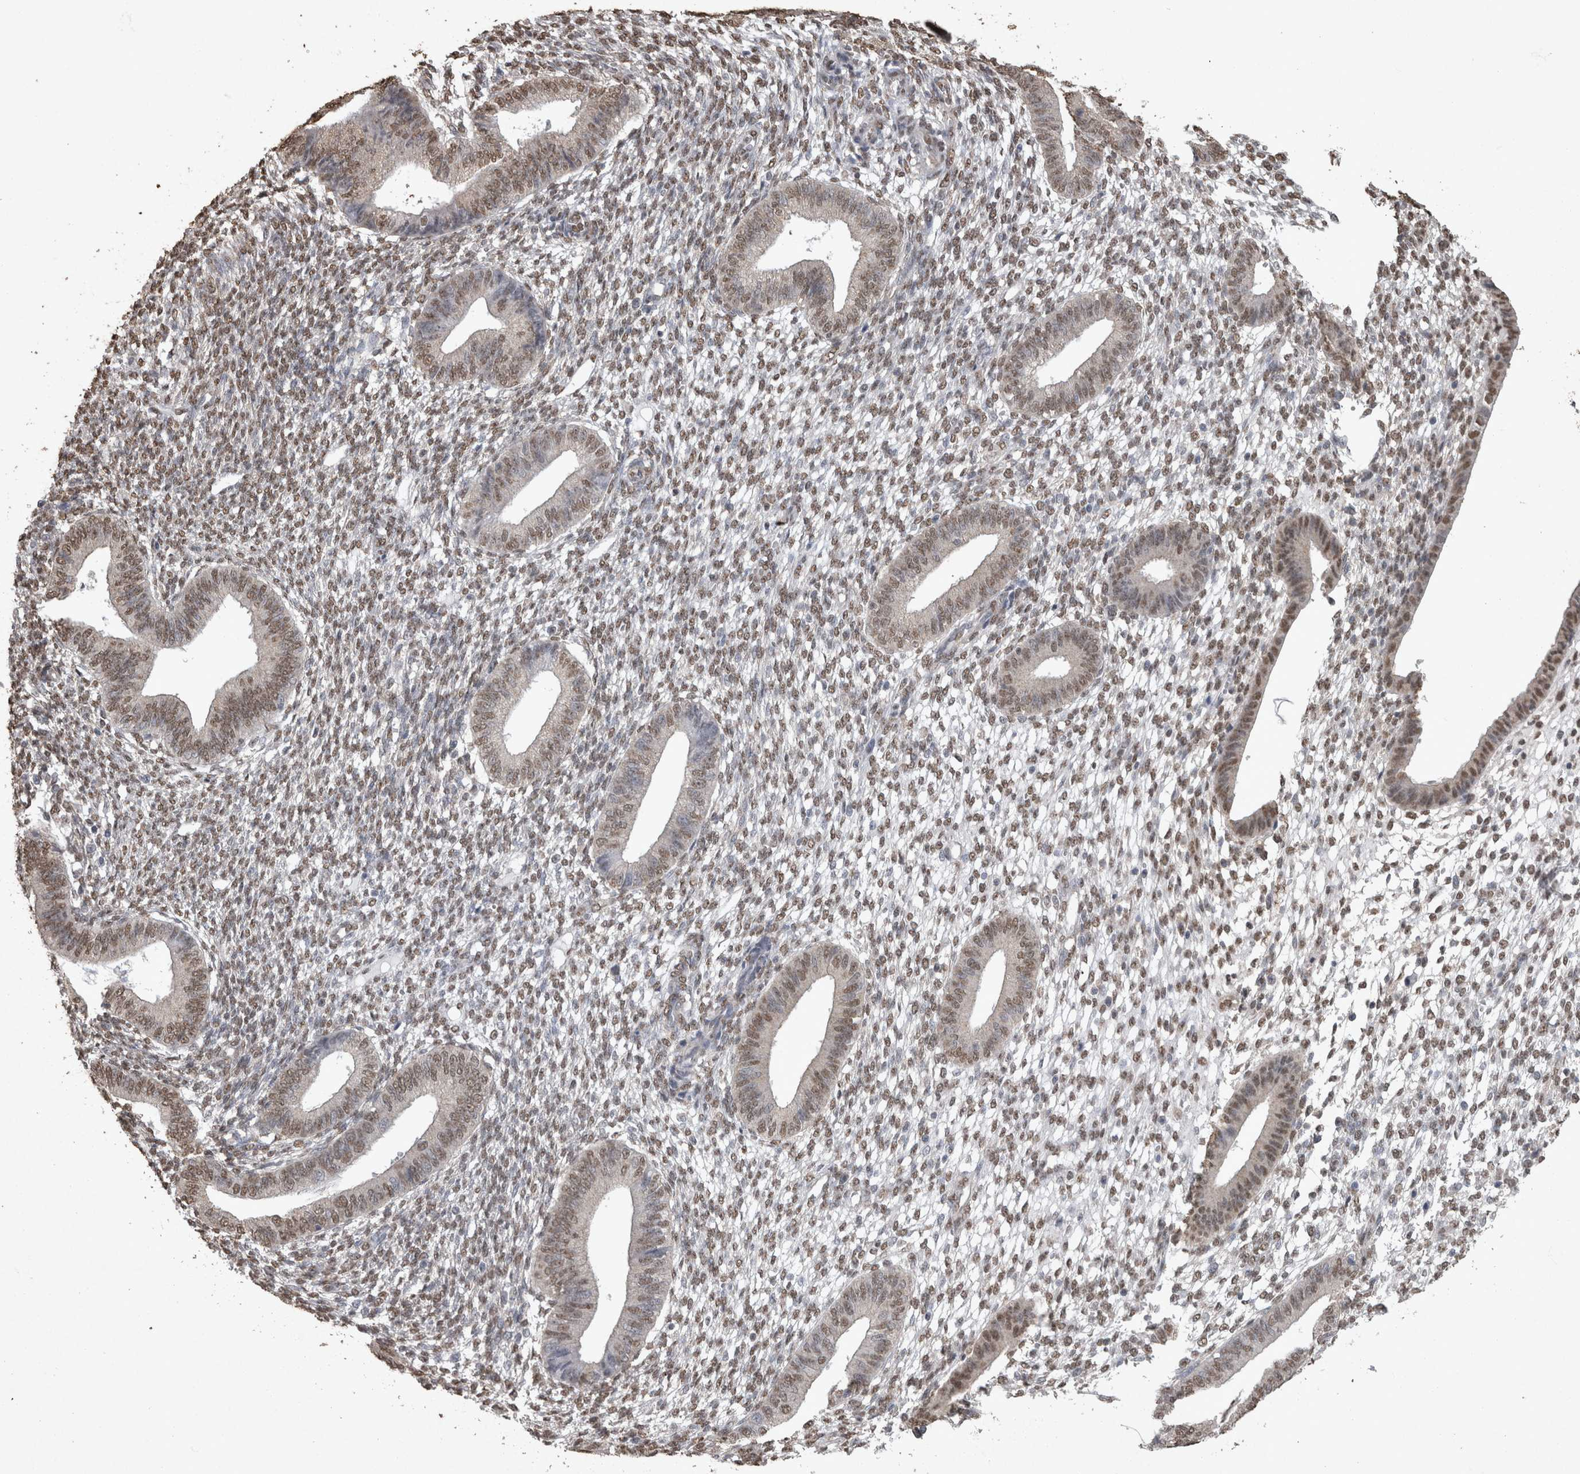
{"staining": {"intensity": "weak", "quantity": ">75%", "location": "nuclear"}, "tissue": "endometrium", "cell_type": "Cells in endometrial stroma", "image_type": "normal", "snomed": [{"axis": "morphology", "description": "Normal tissue, NOS"}, {"axis": "topography", "description": "Endometrium"}], "caption": "About >75% of cells in endometrial stroma in benign endometrium reveal weak nuclear protein expression as visualized by brown immunohistochemical staining.", "gene": "SMAD7", "patient": {"sex": "female", "age": 46}}